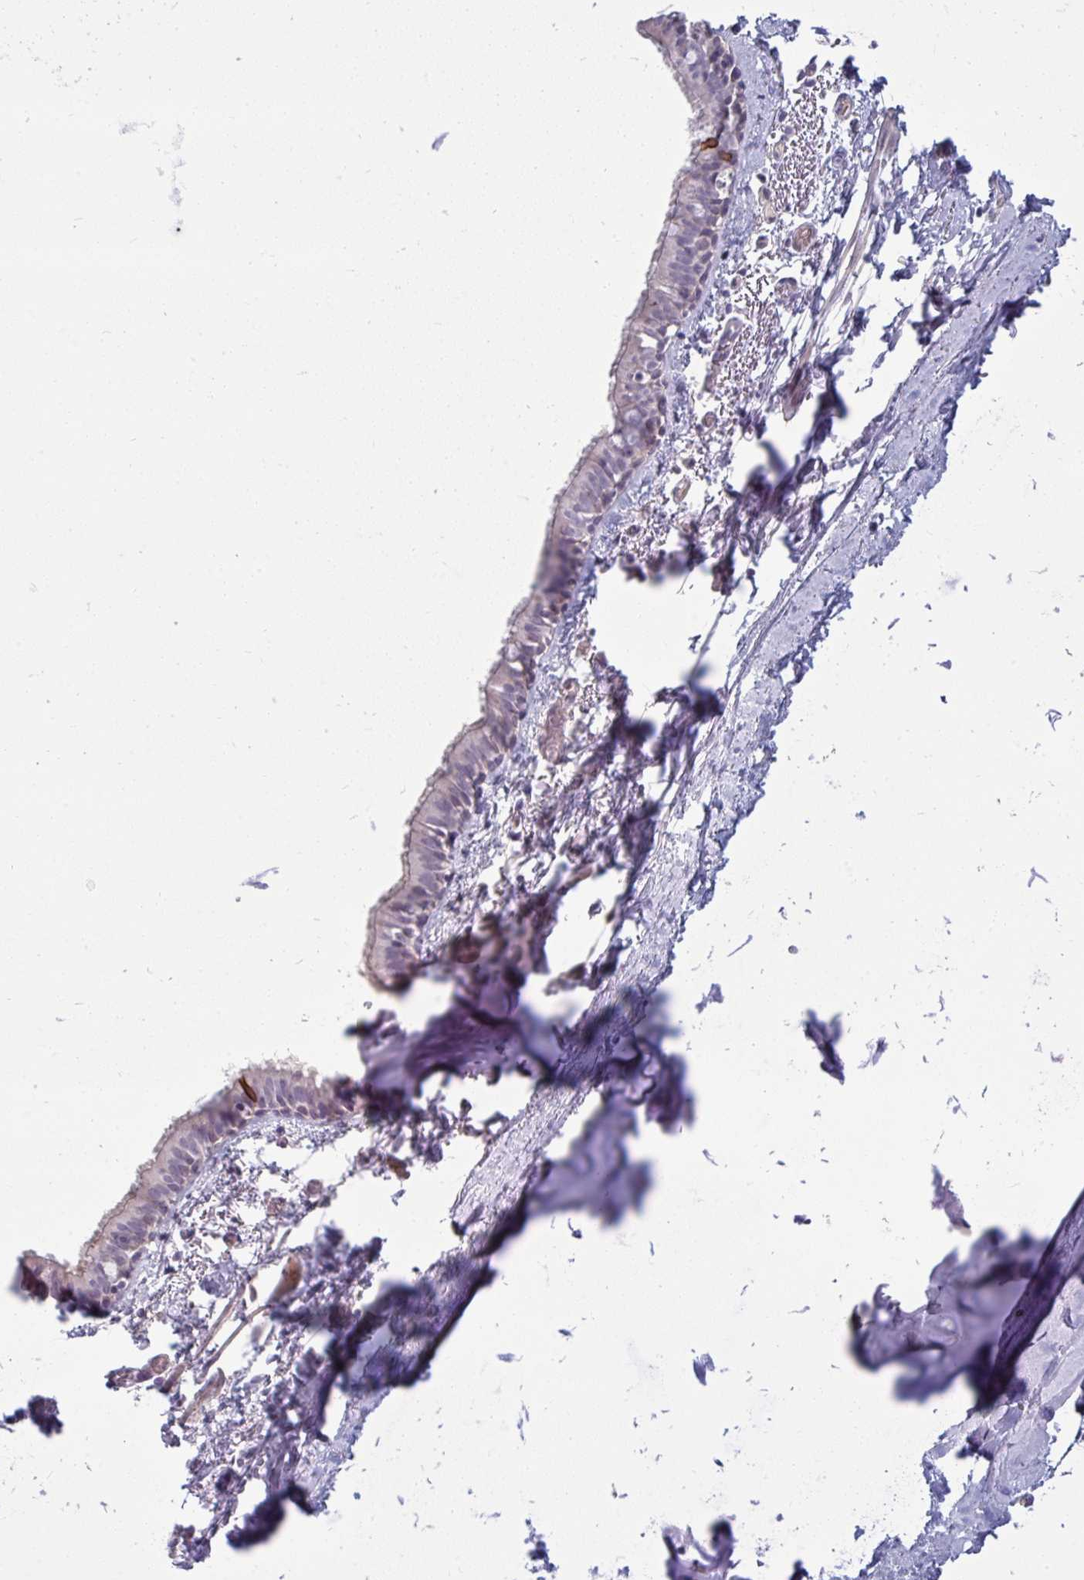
{"staining": {"intensity": "negative", "quantity": "none", "location": "none"}, "tissue": "soft tissue", "cell_type": "Chondrocytes", "image_type": "normal", "snomed": [{"axis": "morphology", "description": "Normal tissue, NOS"}, {"axis": "topography", "description": "Cartilage tissue"}, {"axis": "topography", "description": "Bronchus"}, {"axis": "topography", "description": "Peripheral nerve tissue"}], "caption": "This is an immunohistochemistry (IHC) image of unremarkable human soft tissue. There is no staining in chondrocytes.", "gene": "RNASEH1", "patient": {"sex": "male", "age": 67}}